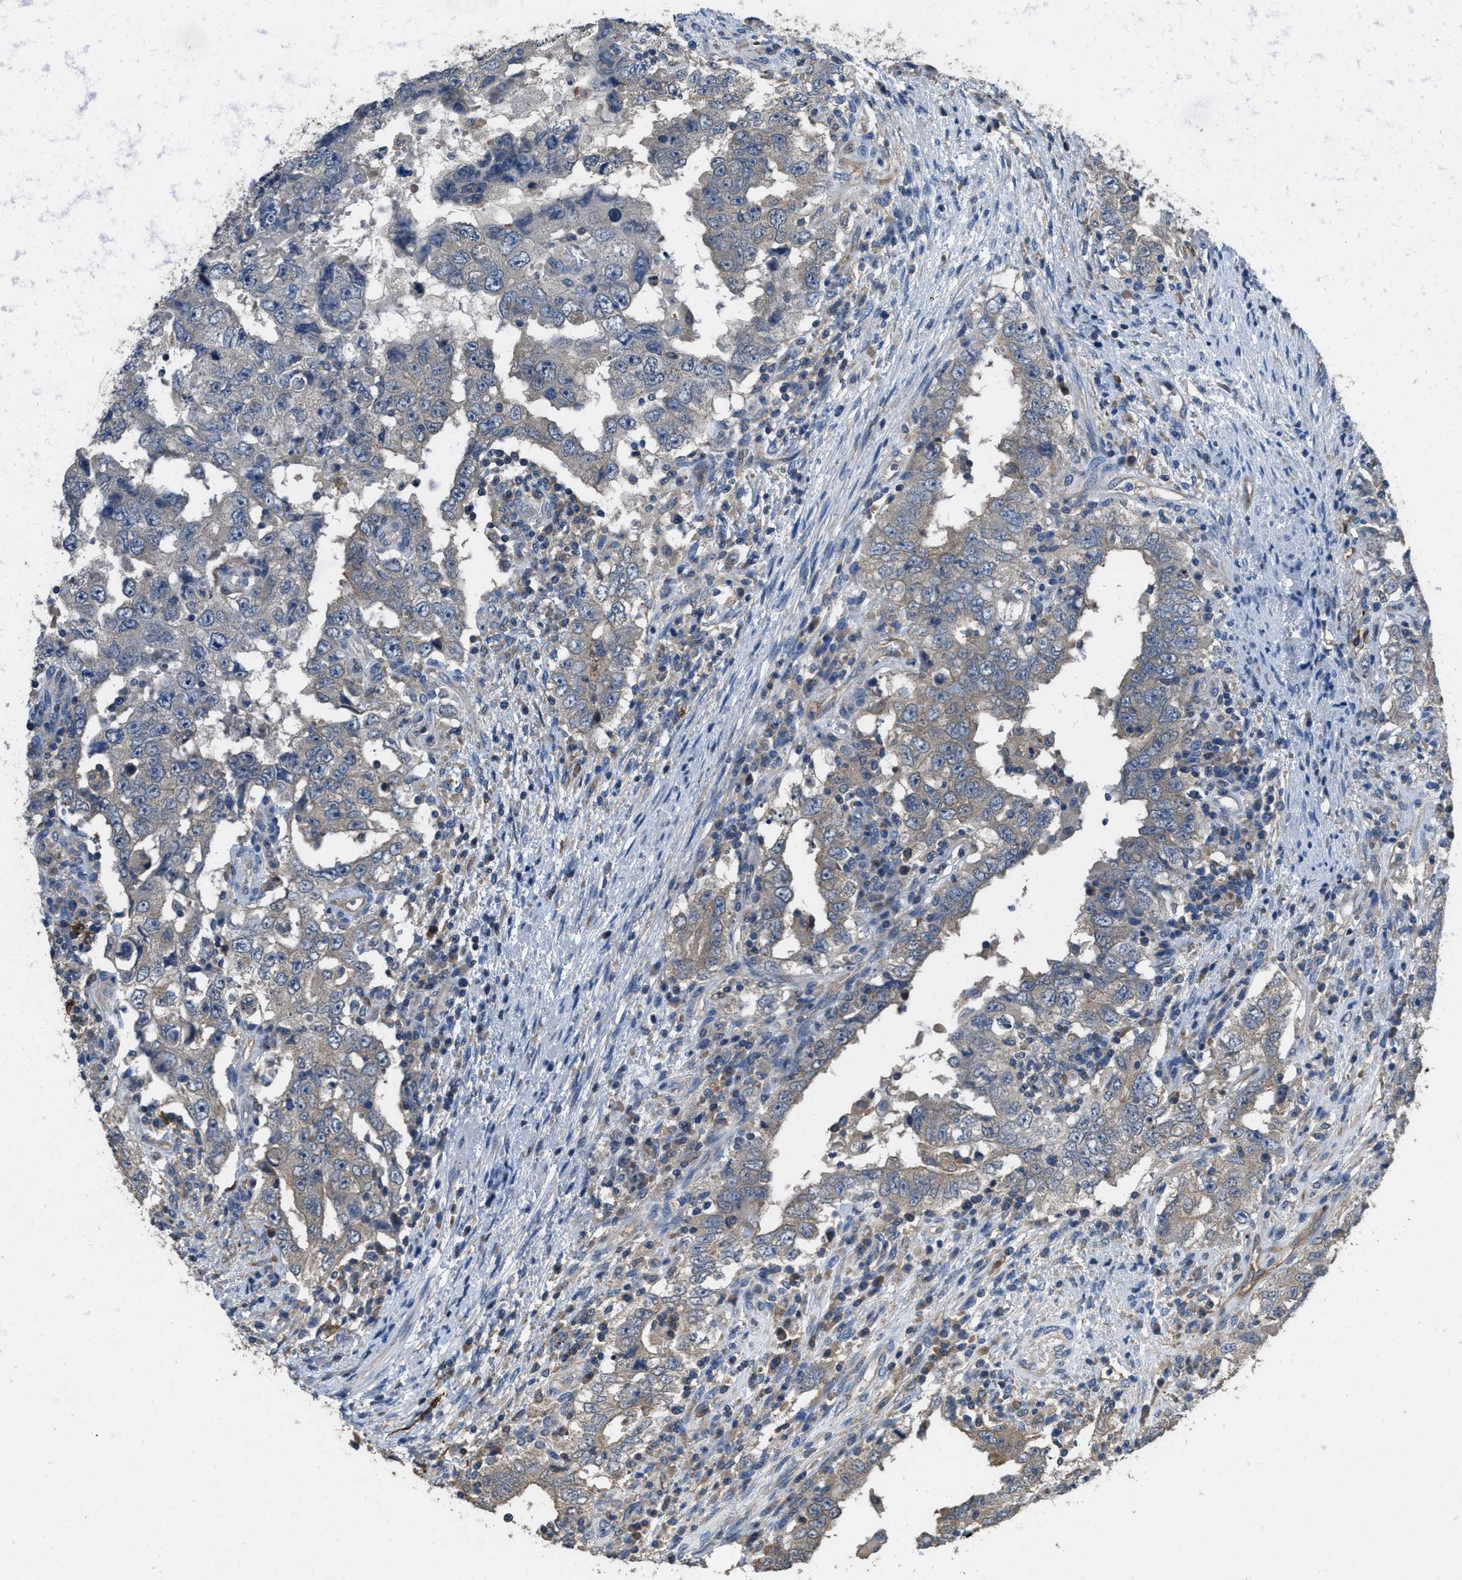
{"staining": {"intensity": "moderate", "quantity": "25%-75%", "location": "cytoplasmic/membranous"}, "tissue": "testis cancer", "cell_type": "Tumor cells", "image_type": "cancer", "snomed": [{"axis": "morphology", "description": "Carcinoma, Embryonal, NOS"}, {"axis": "topography", "description": "Testis"}], "caption": "The image reveals staining of testis embryonal carcinoma, revealing moderate cytoplasmic/membranous protein positivity (brown color) within tumor cells. The staining is performed using DAB (3,3'-diaminobenzidine) brown chromogen to label protein expression. The nuclei are counter-stained blue using hematoxylin.", "gene": "DGKE", "patient": {"sex": "male", "age": 26}}